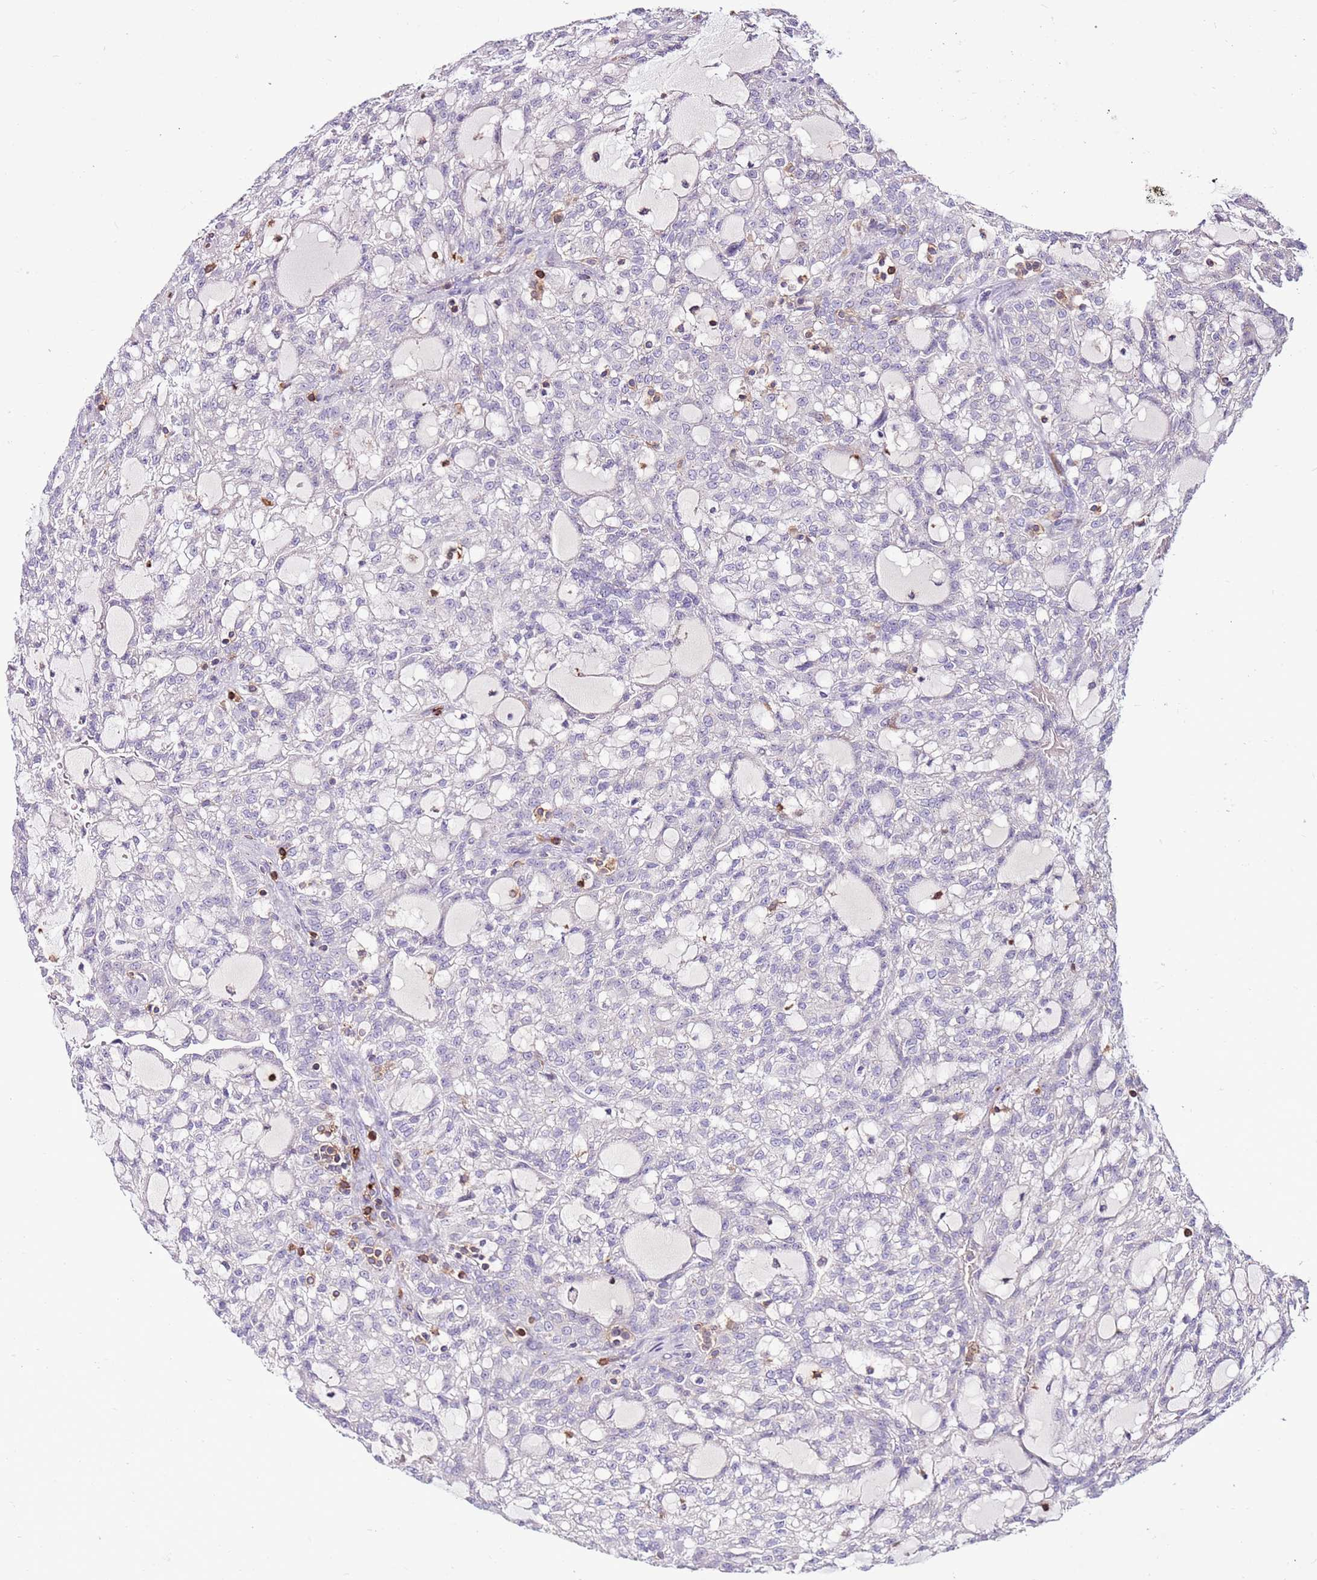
{"staining": {"intensity": "negative", "quantity": "none", "location": "none"}, "tissue": "renal cancer", "cell_type": "Tumor cells", "image_type": "cancer", "snomed": [{"axis": "morphology", "description": "Adenocarcinoma, NOS"}, {"axis": "topography", "description": "Kidney"}], "caption": "Tumor cells are negative for protein expression in human renal adenocarcinoma.", "gene": "ZSWIM1", "patient": {"sex": "male", "age": 63}}